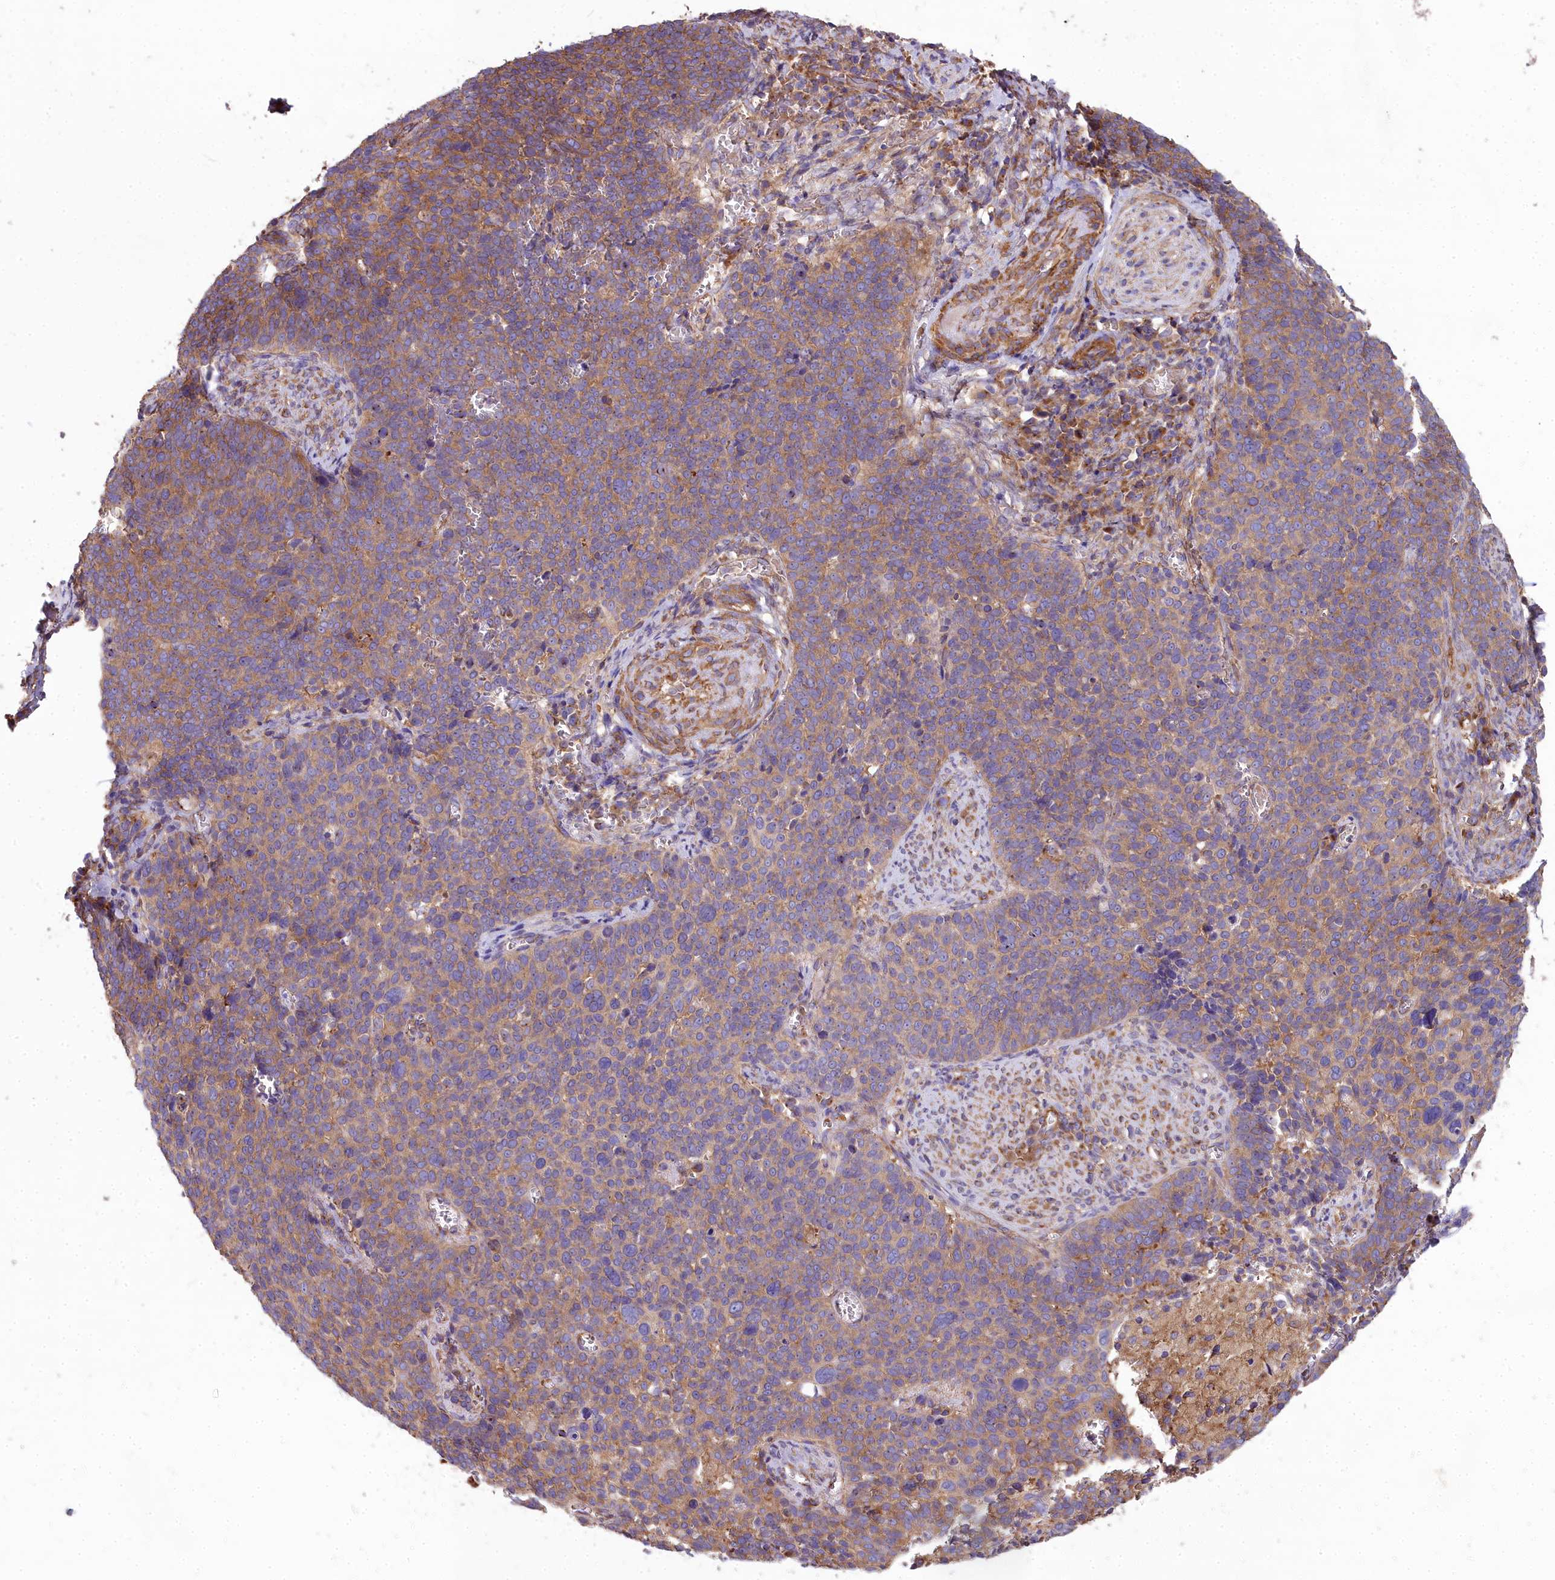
{"staining": {"intensity": "moderate", "quantity": "25%-75%", "location": "cytoplasmic/membranous"}, "tissue": "cervical cancer", "cell_type": "Tumor cells", "image_type": "cancer", "snomed": [{"axis": "morphology", "description": "Normal tissue, NOS"}, {"axis": "morphology", "description": "Squamous cell carcinoma, NOS"}, {"axis": "topography", "description": "Cervix"}], "caption": "Approximately 25%-75% of tumor cells in cervical squamous cell carcinoma display moderate cytoplasmic/membranous protein staining as visualized by brown immunohistochemical staining.", "gene": "DCTN3", "patient": {"sex": "female", "age": 39}}